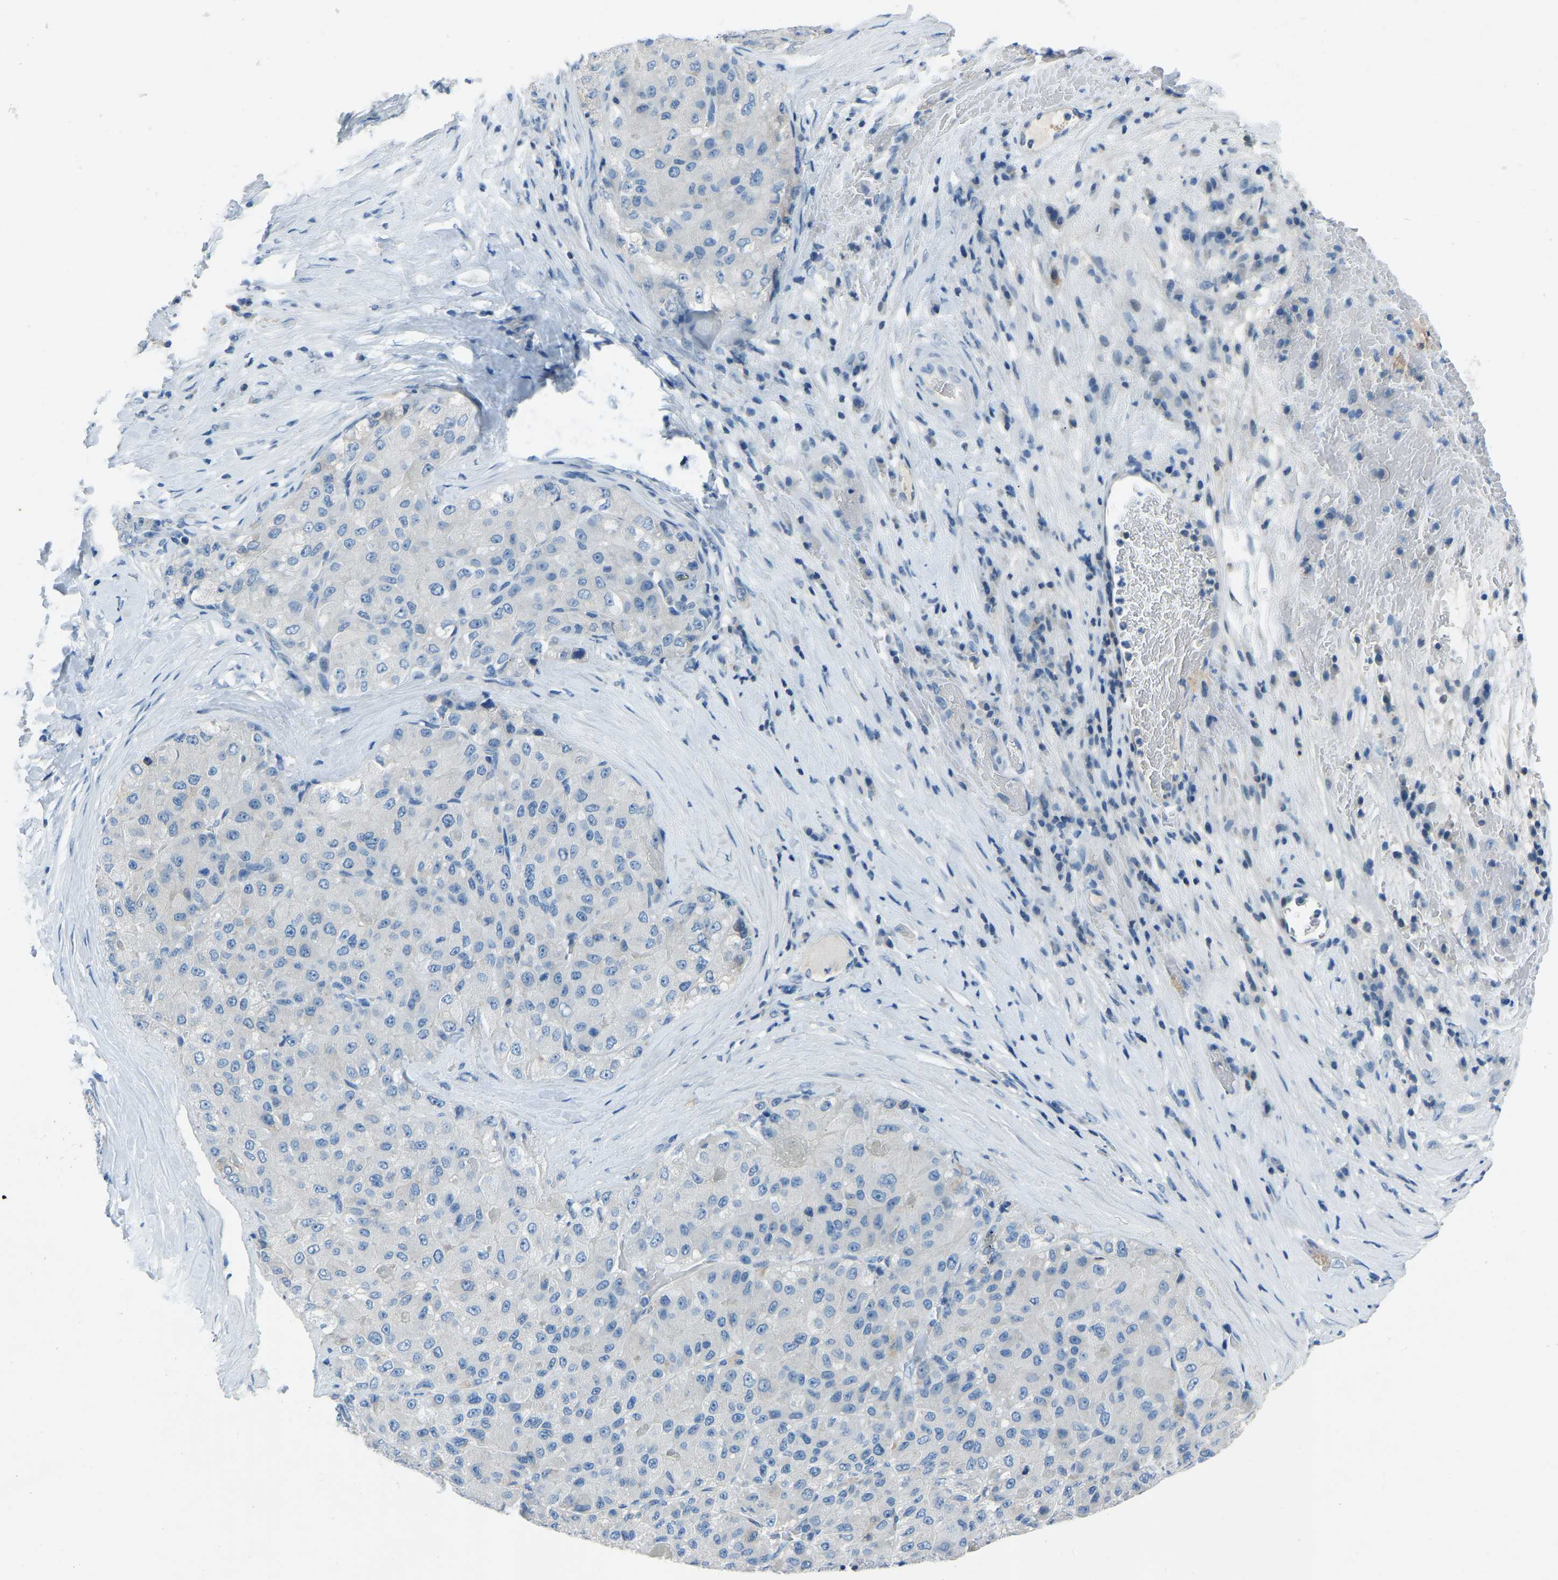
{"staining": {"intensity": "negative", "quantity": "none", "location": "none"}, "tissue": "liver cancer", "cell_type": "Tumor cells", "image_type": "cancer", "snomed": [{"axis": "morphology", "description": "Carcinoma, Hepatocellular, NOS"}, {"axis": "topography", "description": "Liver"}], "caption": "Tumor cells show no significant protein expression in liver hepatocellular carcinoma.", "gene": "XIRP1", "patient": {"sex": "male", "age": 80}}